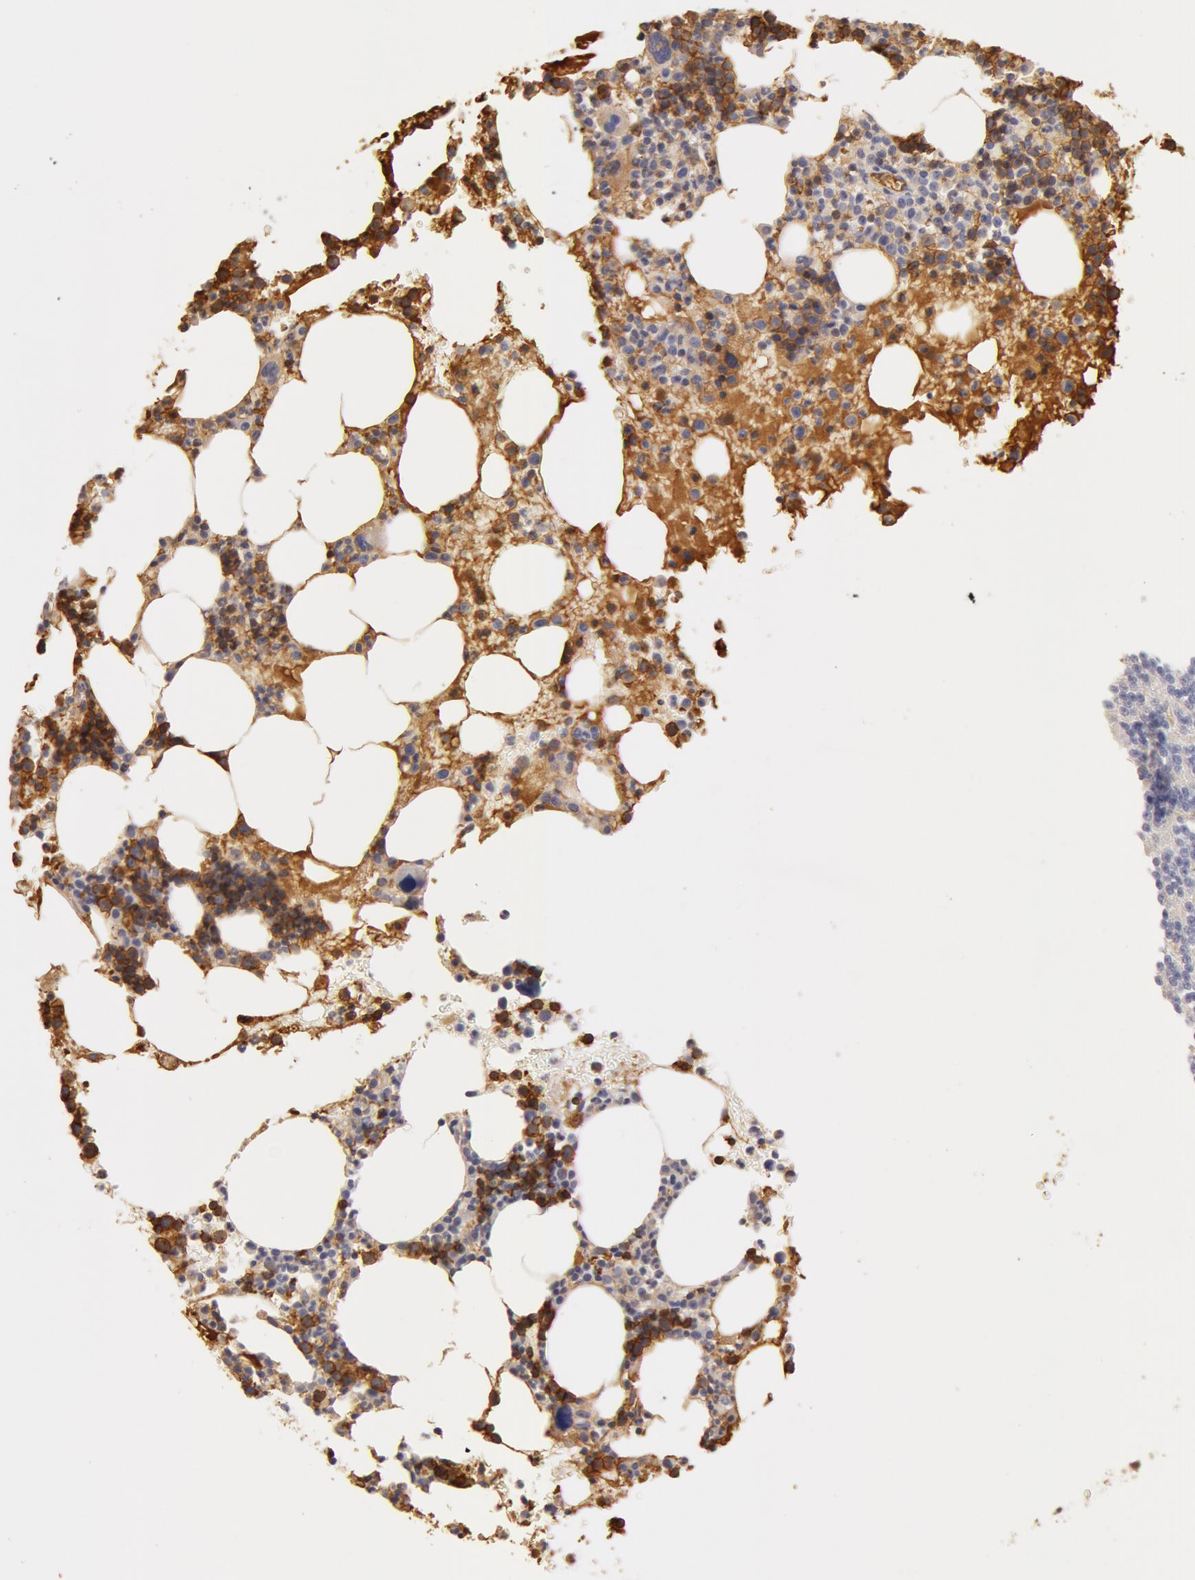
{"staining": {"intensity": "moderate", "quantity": "<25%", "location": "cytoplasmic/membranous"}, "tissue": "bone marrow", "cell_type": "Hematopoietic cells", "image_type": "normal", "snomed": [{"axis": "morphology", "description": "Normal tissue, NOS"}, {"axis": "topography", "description": "Bone marrow"}], "caption": "DAB immunohistochemical staining of benign bone marrow displays moderate cytoplasmic/membranous protein expression in about <25% of hematopoietic cells.", "gene": "TF", "patient": {"sex": "female", "age": 88}}